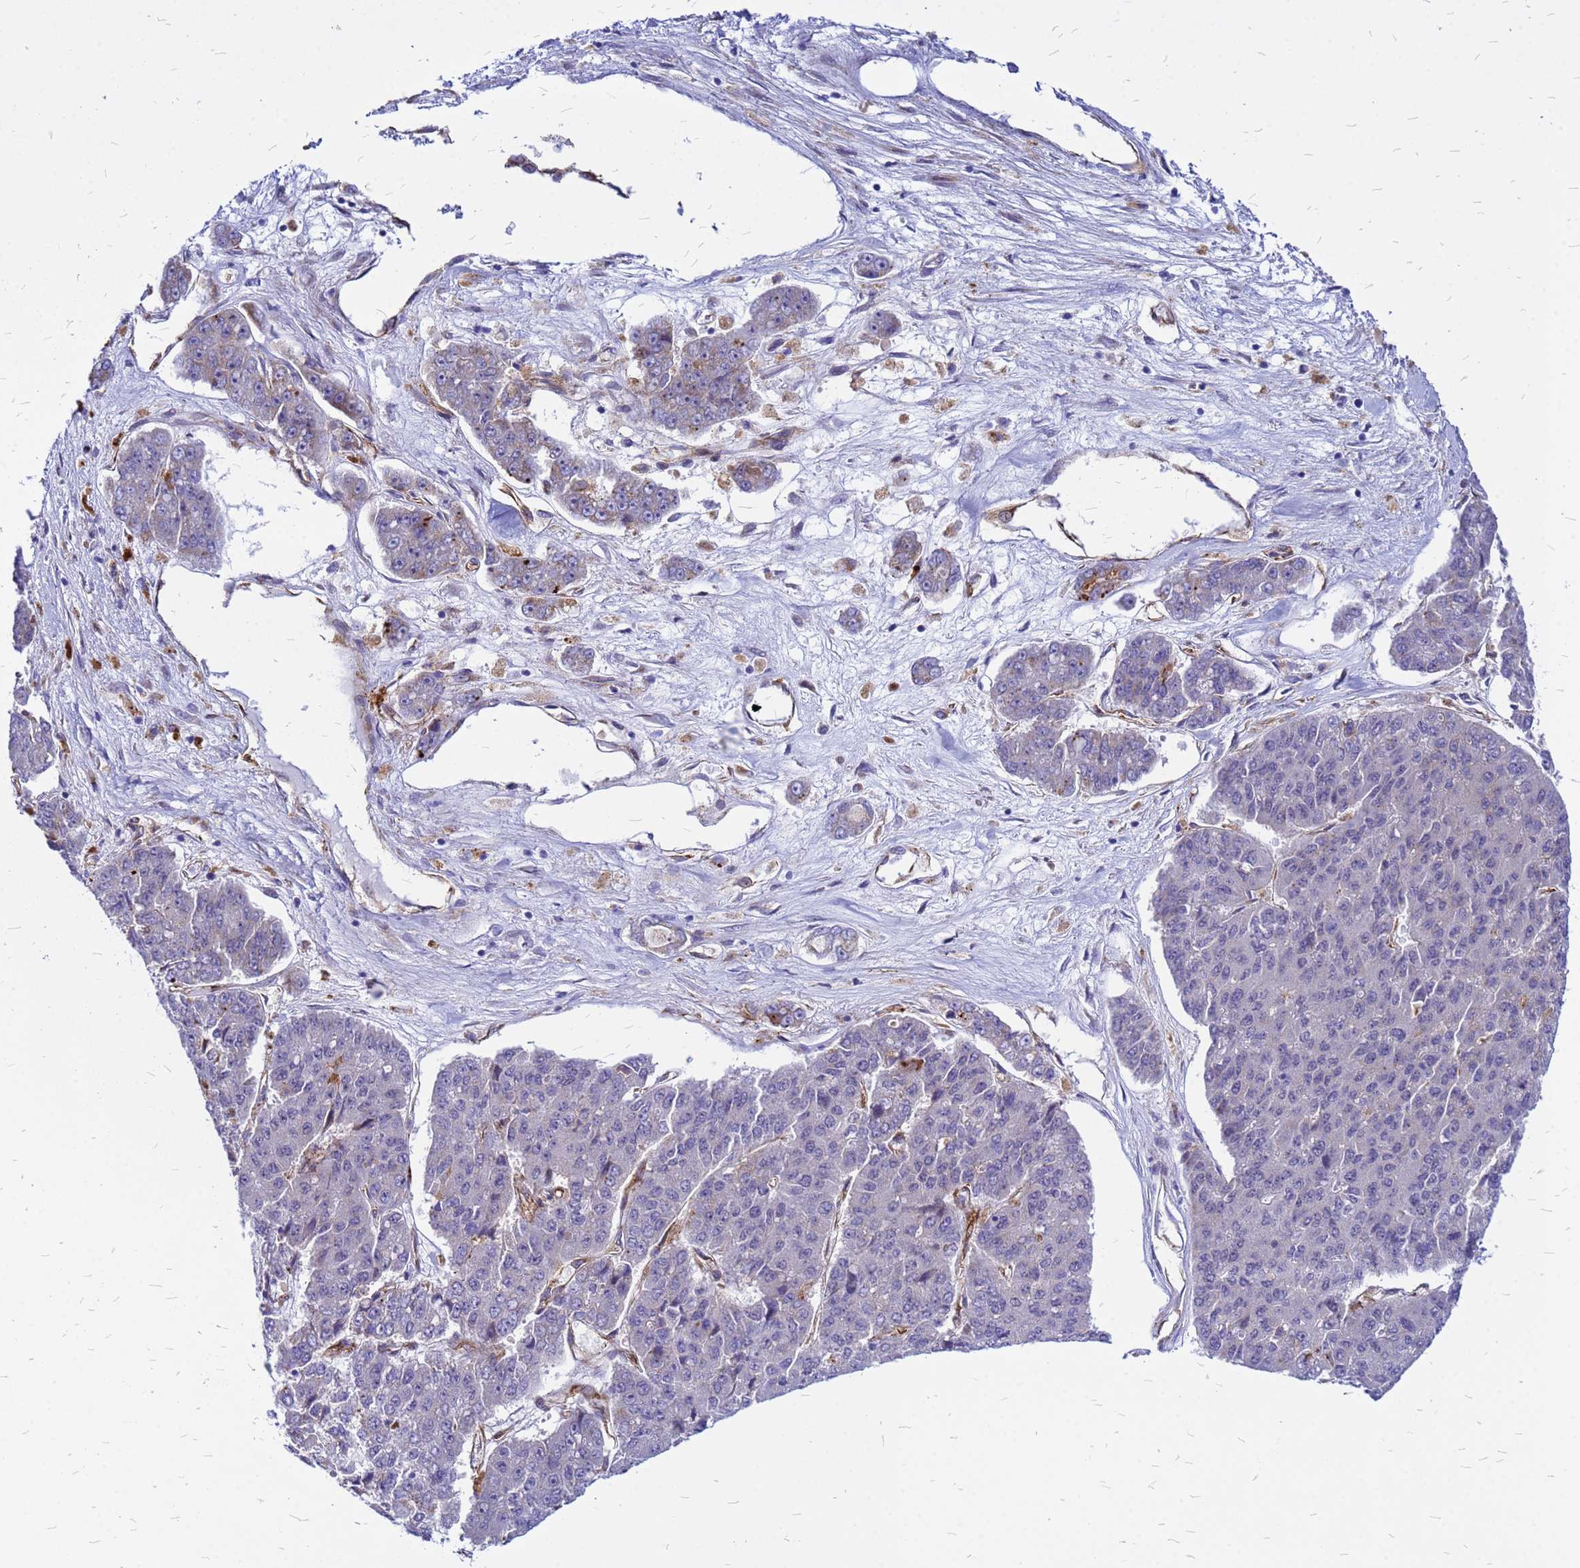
{"staining": {"intensity": "negative", "quantity": "none", "location": "none"}, "tissue": "pancreatic cancer", "cell_type": "Tumor cells", "image_type": "cancer", "snomed": [{"axis": "morphology", "description": "Adenocarcinoma, NOS"}, {"axis": "topography", "description": "Pancreas"}], "caption": "There is no significant expression in tumor cells of pancreatic adenocarcinoma. Nuclei are stained in blue.", "gene": "NOSTRIN", "patient": {"sex": "male", "age": 50}}